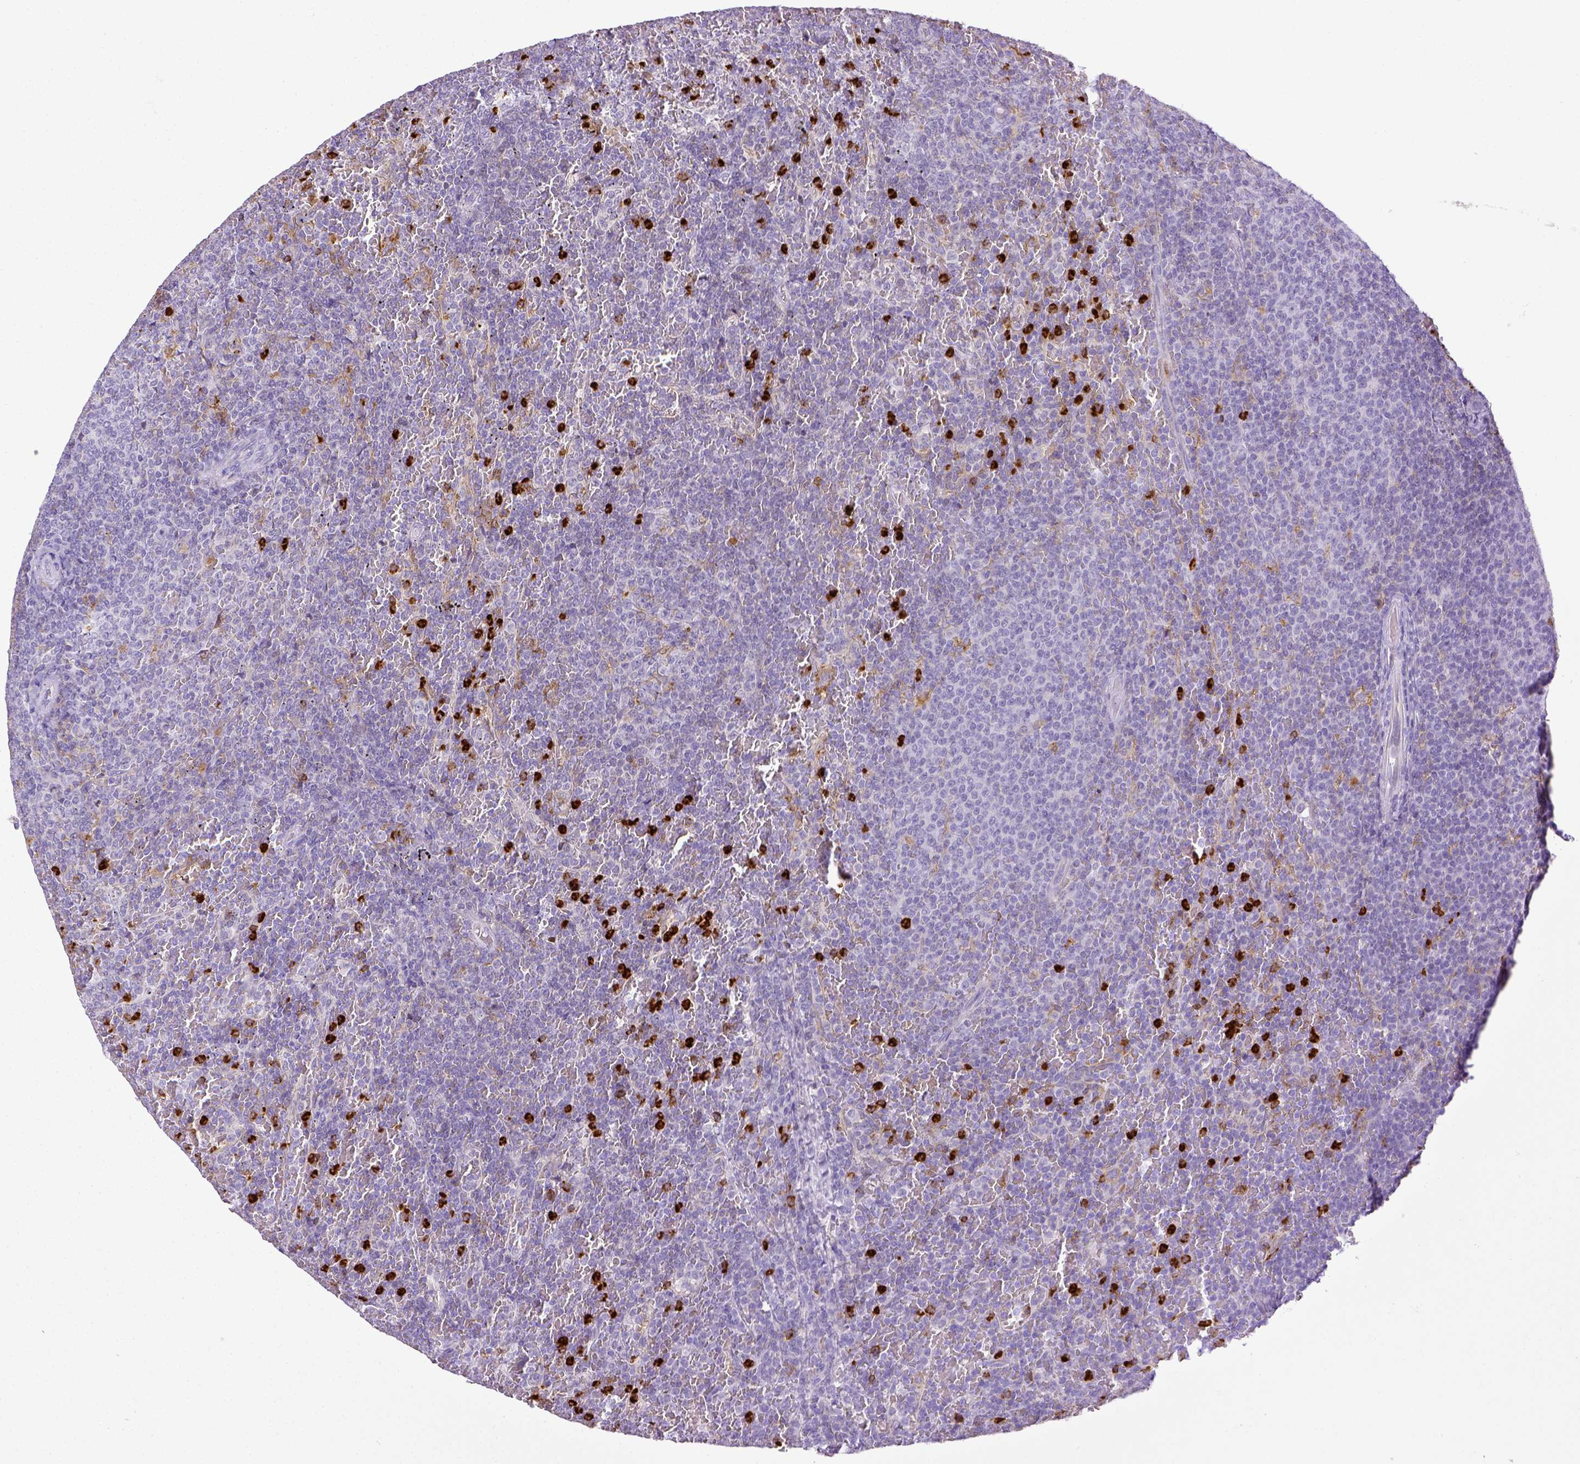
{"staining": {"intensity": "negative", "quantity": "none", "location": "none"}, "tissue": "lymphoma", "cell_type": "Tumor cells", "image_type": "cancer", "snomed": [{"axis": "morphology", "description": "Malignant lymphoma, non-Hodgkin's type, Low grade"}, {"axis": "topography", "description": "Spleen"}], "caption": "Immunohistochemical staining of human malignant lymphoma, non-Hodgkin's type (low-grade) demonstrates no significant staining in tumor cells. (Stains: DAB (3,3'-diaminobenzidine) immunohistochemistry with hematoxylin counter stain, Microscopy: brightfield microscopy at high magnification).", "gene": "ITGAM", "patient": {"sex": "female", "age": 77}}